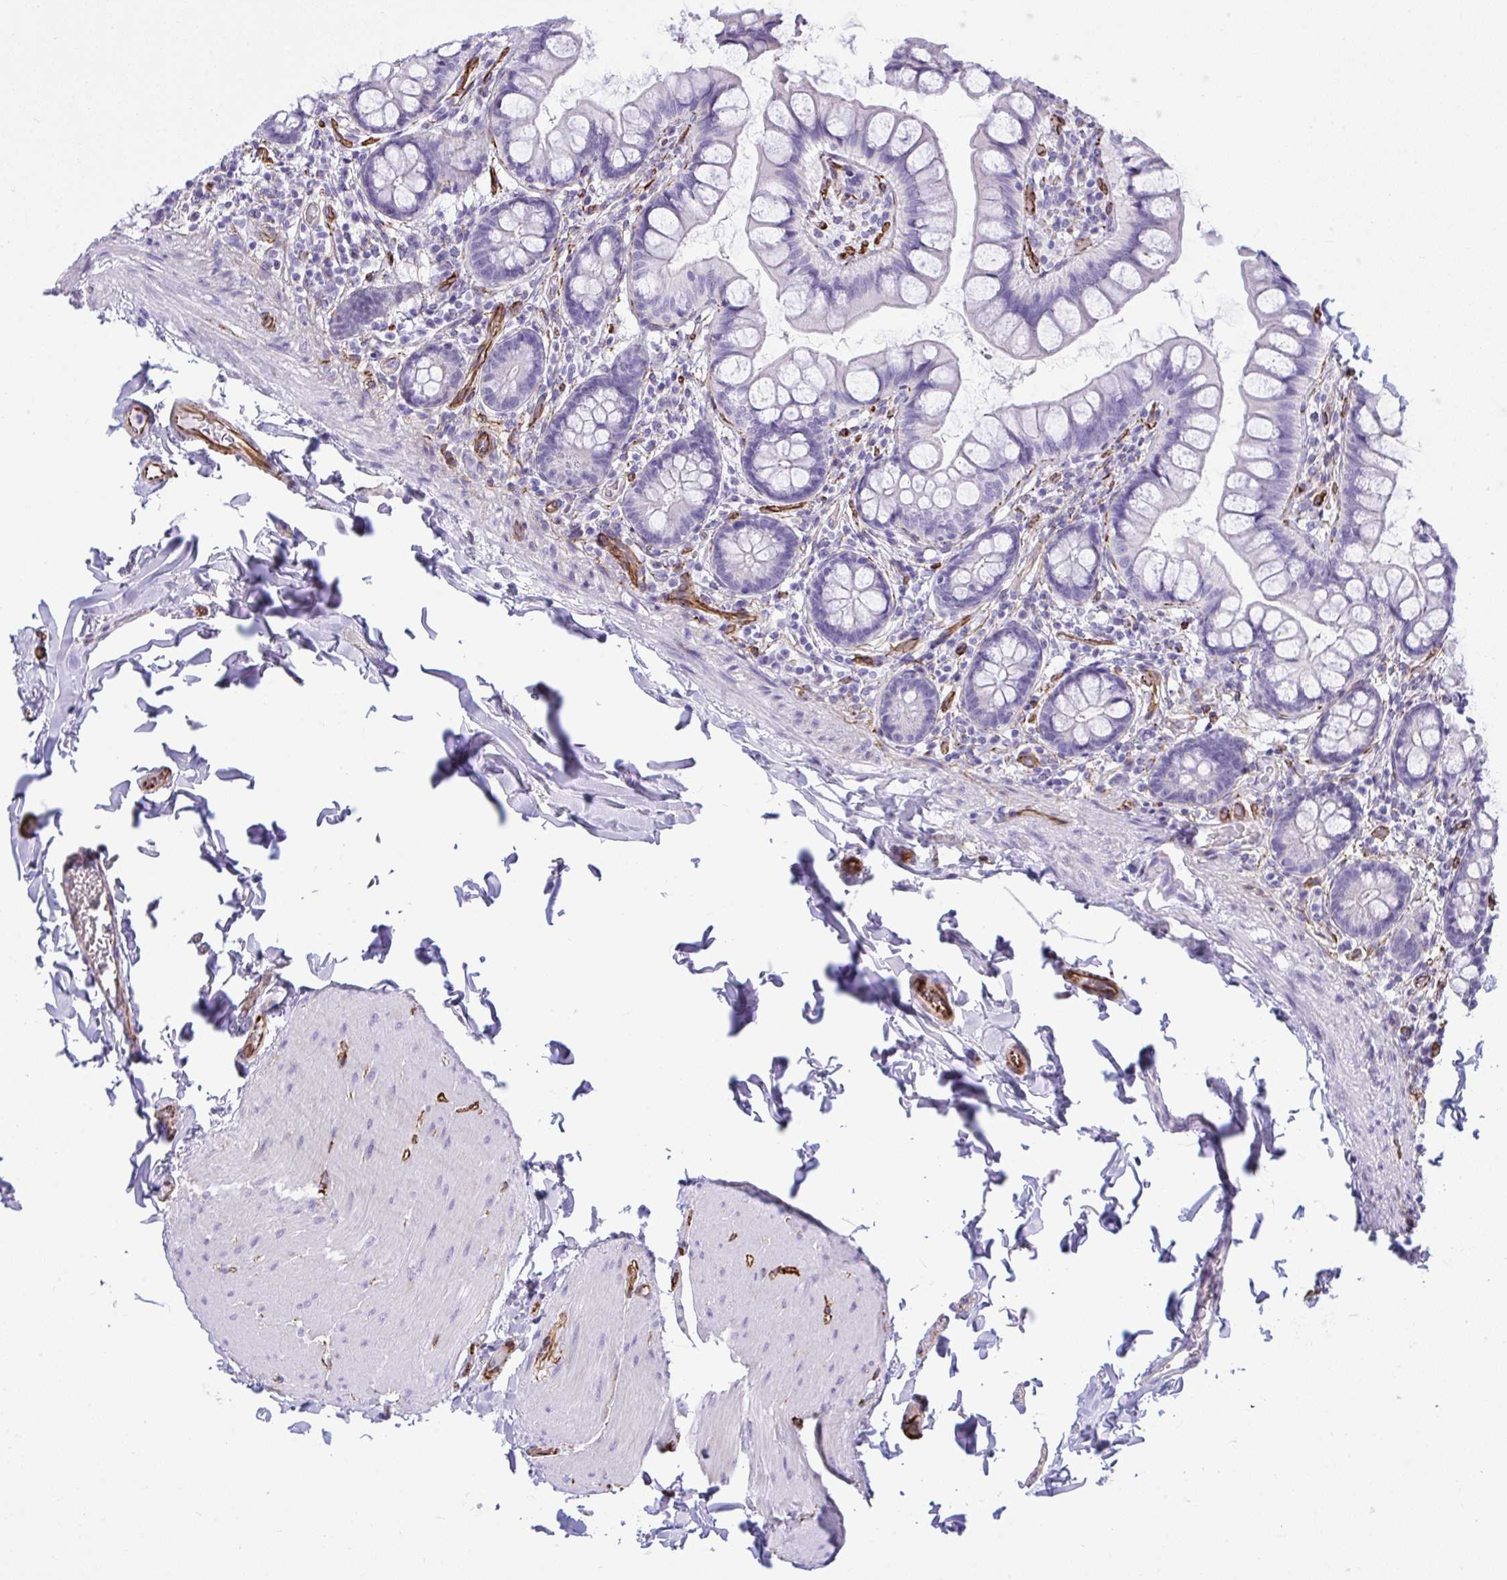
{"staining": {"intensity": "weak", "quantity": "<25%", "location": "cytoplasmic/membranous"}, "tissue": "small intestine", "cell_type": "Glandular cells", "image_type": "normal", "snomed": [{"axis": "morphology", "description": "Normal tissue, NOS"}, {"axis": "topography", "description": "Small intestine"}], "caption": "This is a histopathology image of IHC staining of normal small intestine, which shows no expression in glandular cells.", "gene": "SLC35B1", "patient": {"sex": "male", "age": 70}}